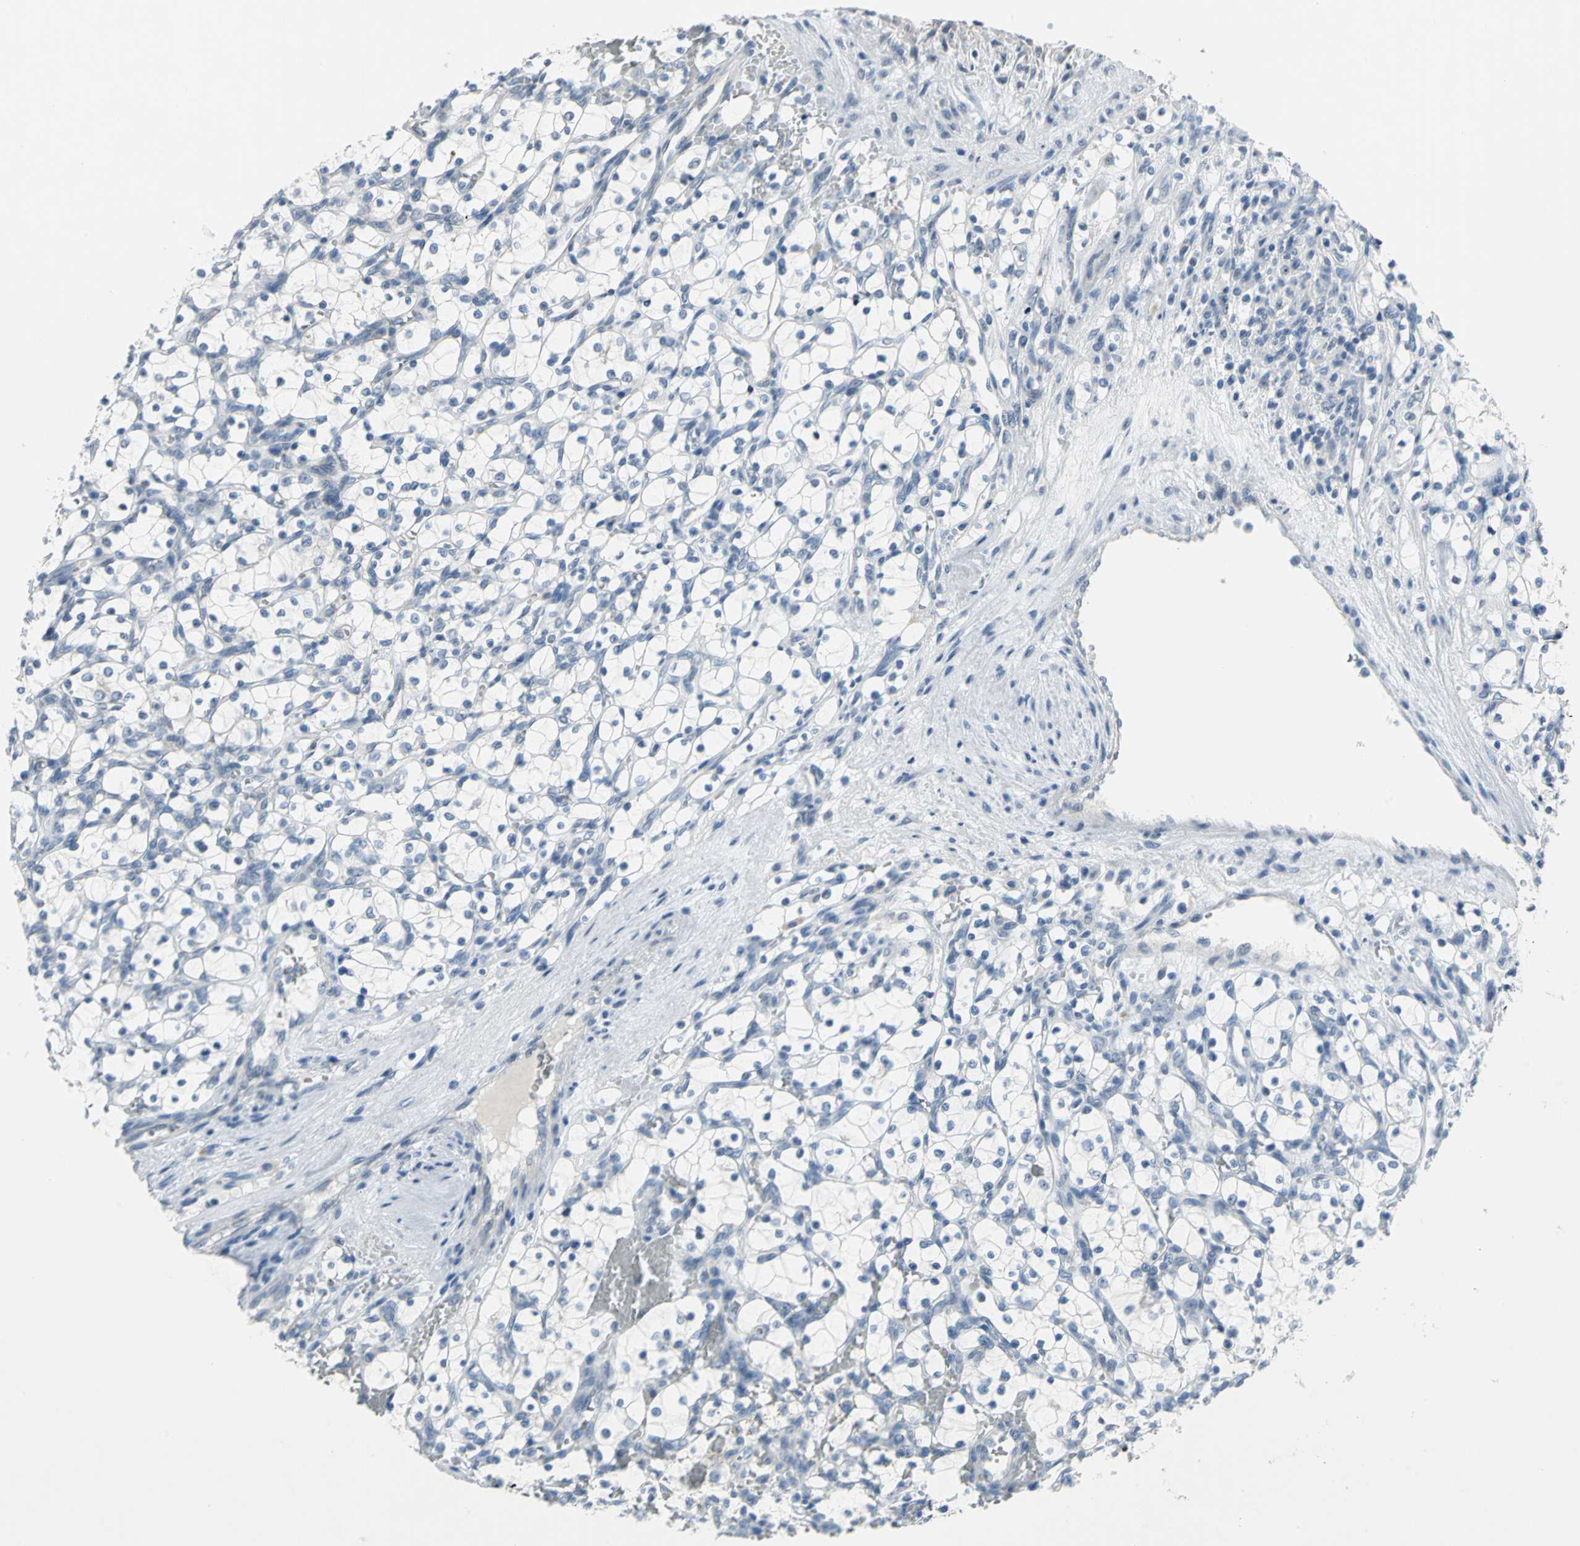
{"staining": {"intensity": "weak", "quantity": "<25%", "location": "nuclear"}, "tissue": "renal cancer", "cell_type": "Tumor cells", "image_type": "cancer", "snomed": [{"axis": "morphology", "description": "Adenocarcinoma, NOS"}, {"axis": "topography", "description": "Kidney"}], "caption": "The IHC histopathology image has no significant expression in tumor cells of adenocarcinoma (renal) tissue. Brightfield microscopy of immunohistochemistry (IHC) stained with DAB (brown) and hematoxylin (blue), captured at high magnification.", "gene": "MYBBP1A", "patient": {"sex": "female", "age": 69}}